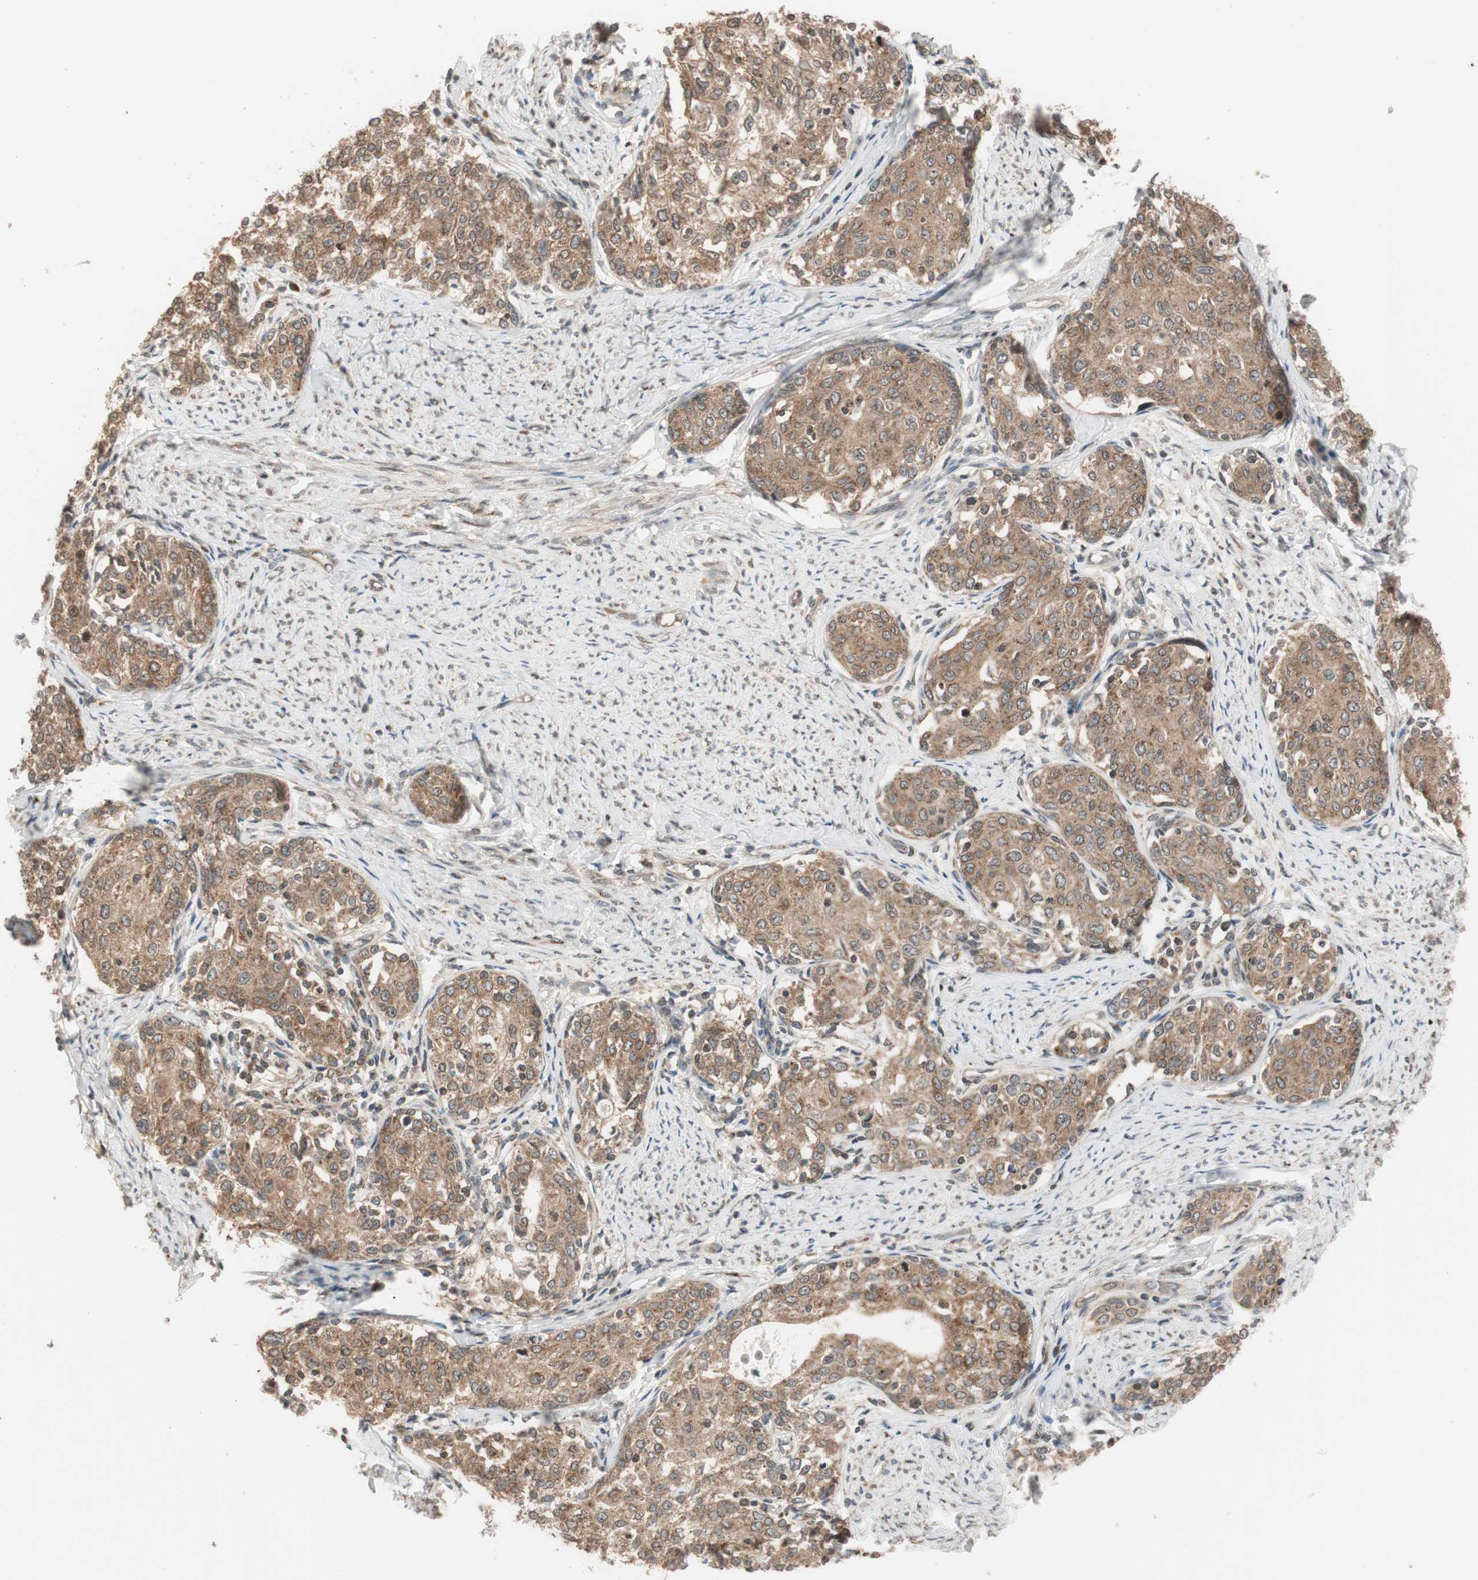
{"staining": {"intensity": "moderate", "quantity": ">75%", "location": "cytoplasmic/membranous"}, "tissue": "cervical cancer", "cell_type": "Tumor cells", "image_type": "cancer", "snomed": [{"axis": "morphology", "description": "Squamous cell carcinoma, NOS"}, {"axis": "morphology", "description": "Adenocarcinoma, NOS"}, {"axis": "topography", "description": "Cervix"}], "caption": "IHC micrograph of neoplastic tissue: human cervical cancer stained using immunohistochemistry exhibits medium levels of moderate protein expression localized specifically in the cytoplasmic/membranous of tumor cells, appearing as a cytoplasmic/membranous brown color.", "gene": "FBXO5", "patient": {"sex": "female", "age": 52}}